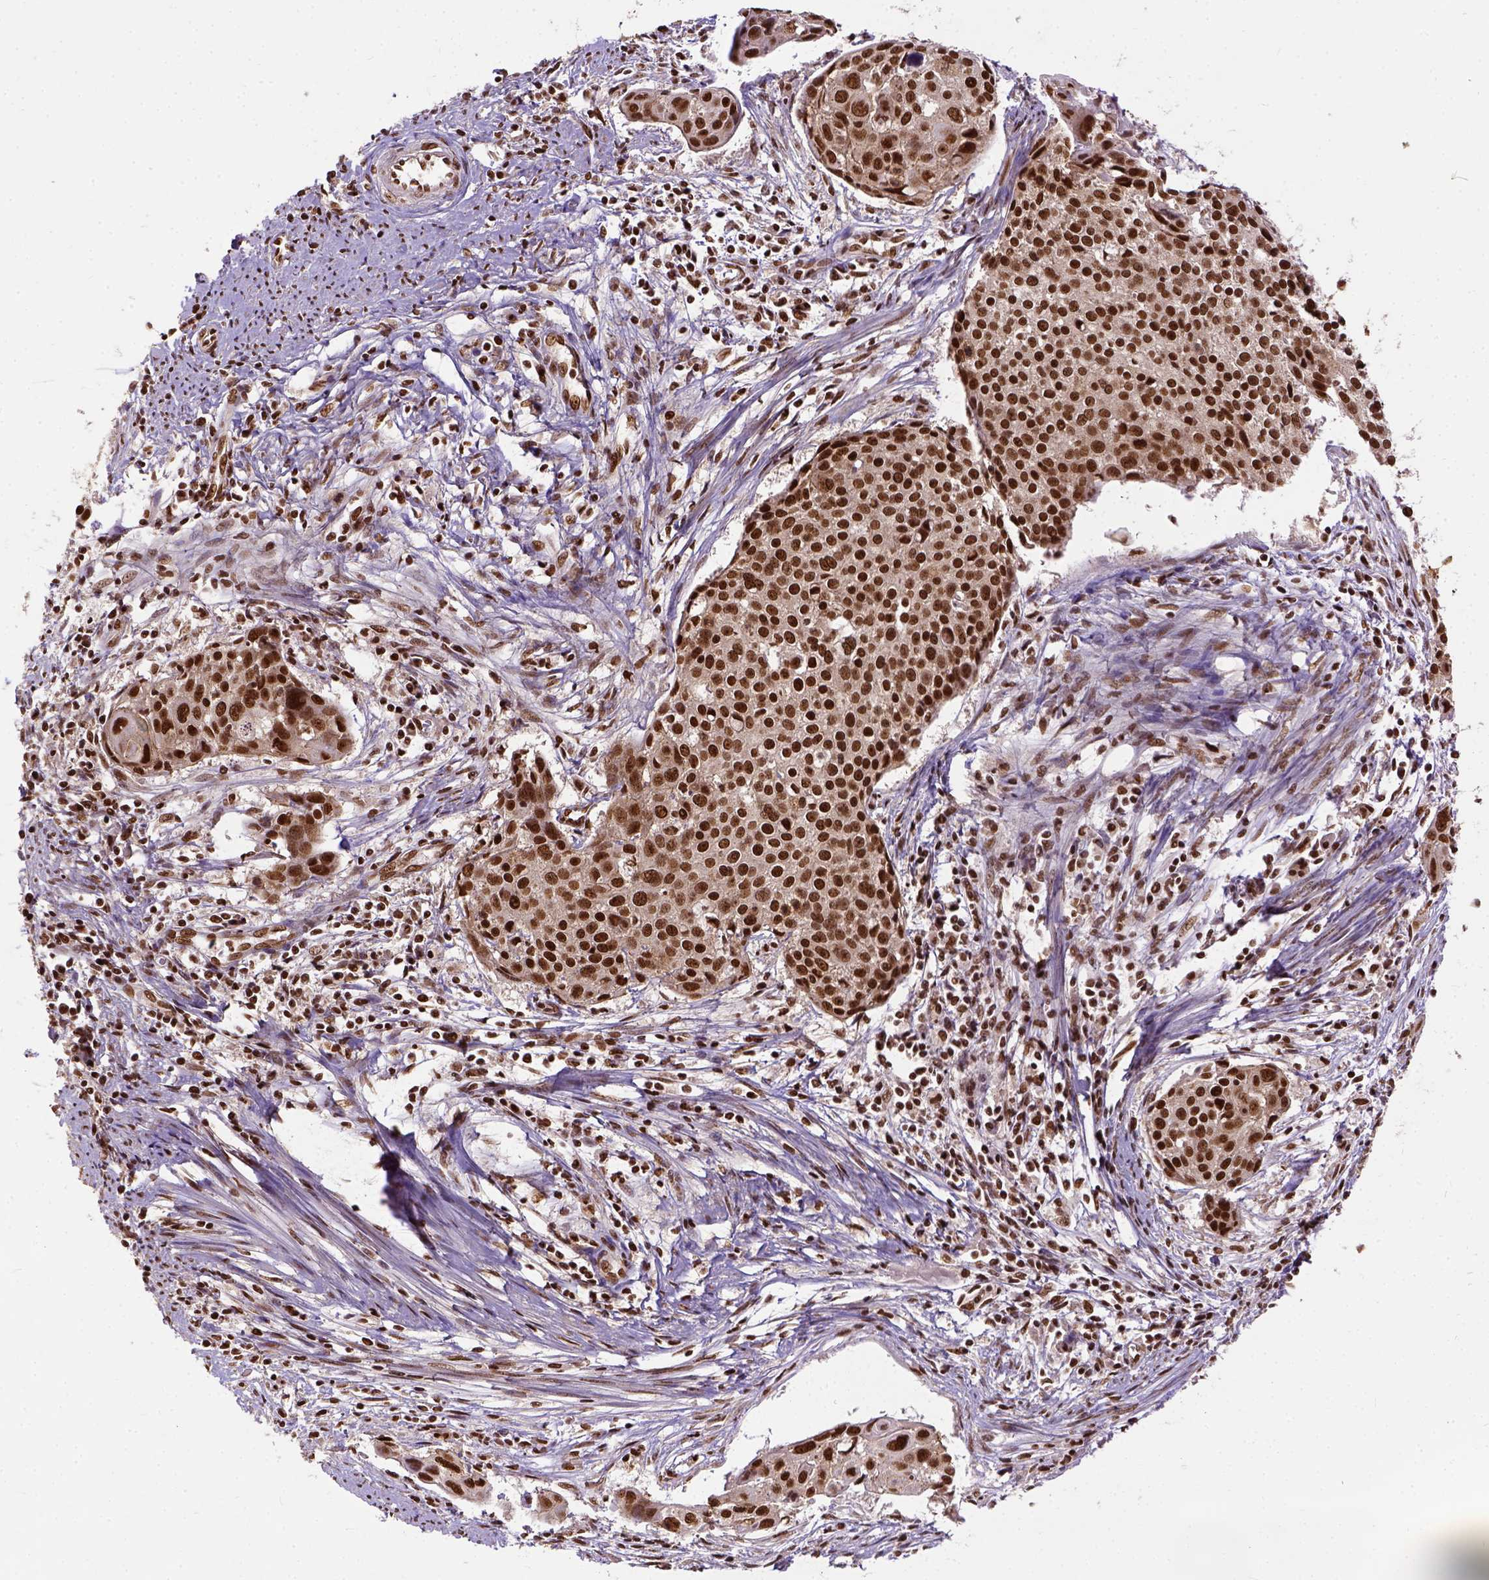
{"staining": {"intensity": "strong", "quantity": ">75%", "location": "nuclear"}, "tissue": "cervical cancer", "cell_type": "Tumor cells", "image_type": "cancer", "snomed": [{"axis": "morphology", "description": "Squamous cell carcinoma, NOS"}, {"axis": "topography", "description": "Cervix"}], "caption": "Tumor cells exhibit strong nuclear expression in about >75% of cells in cervical squamous cell carcinoma. (Brightfield microscopy of DAB IHC at high magnification).", "gene": "NACC1", "patient": {"sex": "female", "age": 39}}